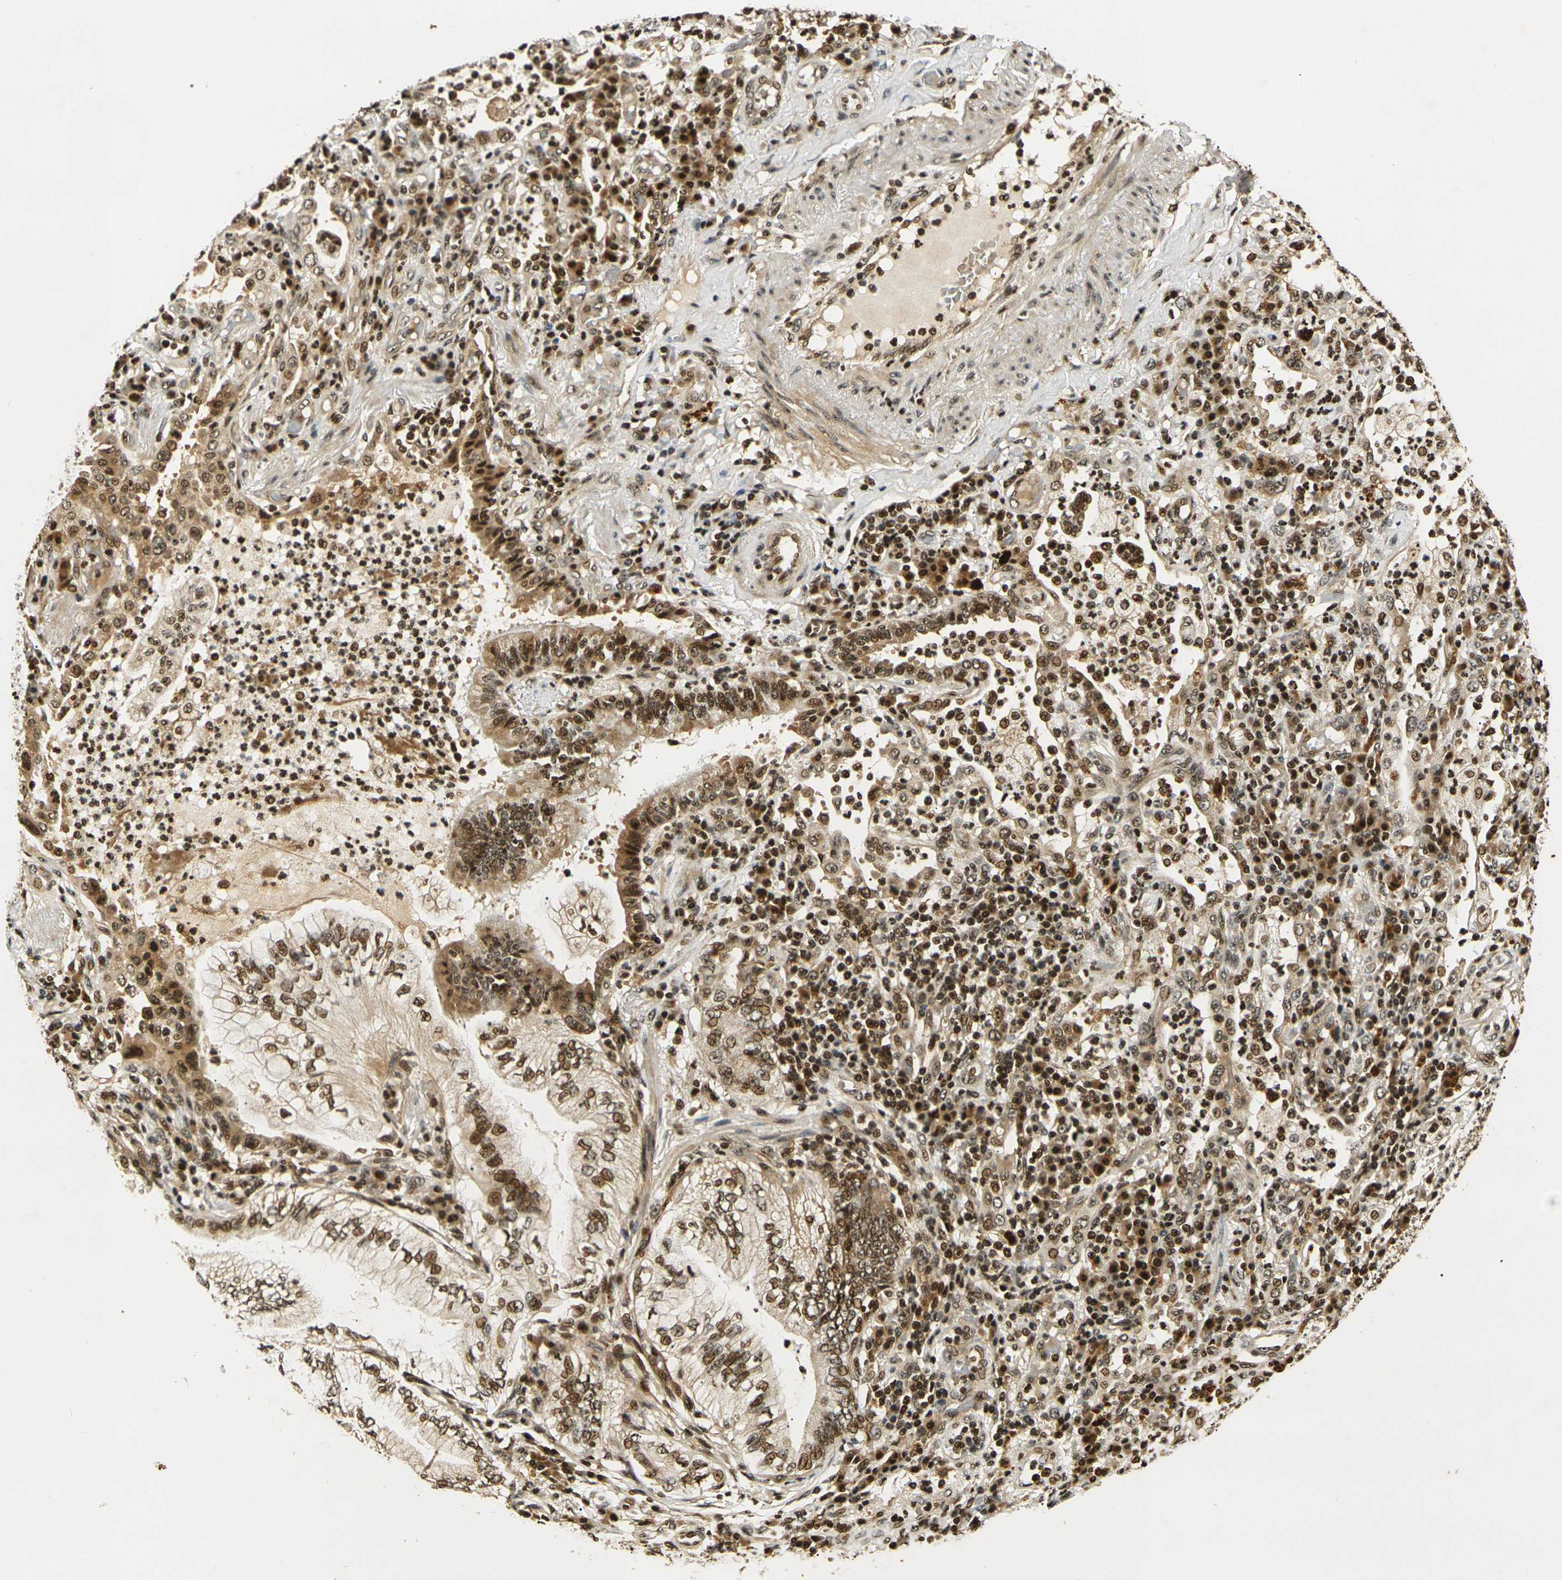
{"staining": {"intensity": "strong", "quantity": ">75%", "location": "cytoplasmic/membranous,nuclear"}, "tissue": "lung cancer", "cell_type": "Tumor cells", "image_type": "cancer", "snomed": [{"axis": "morphology", "description": "Normal tissue, NOS"}, {"axis": "morphology", "description": "Adenocarcinoma, NOS"}, {"axis": "topography", "description": "Bronchus"}, {"axis": "topography", "description": "Lung"}], "caption": "IHC (DAB) staining of human adenocarcinoma (lung) exhibits strong cytoplasmic/membranous and nuclear protein expression in approximately >75% of tumor cells. Nuclei are stained in blue.", "gene": "ACTL6A", "patient": {"sex": "female", "age": 70}}